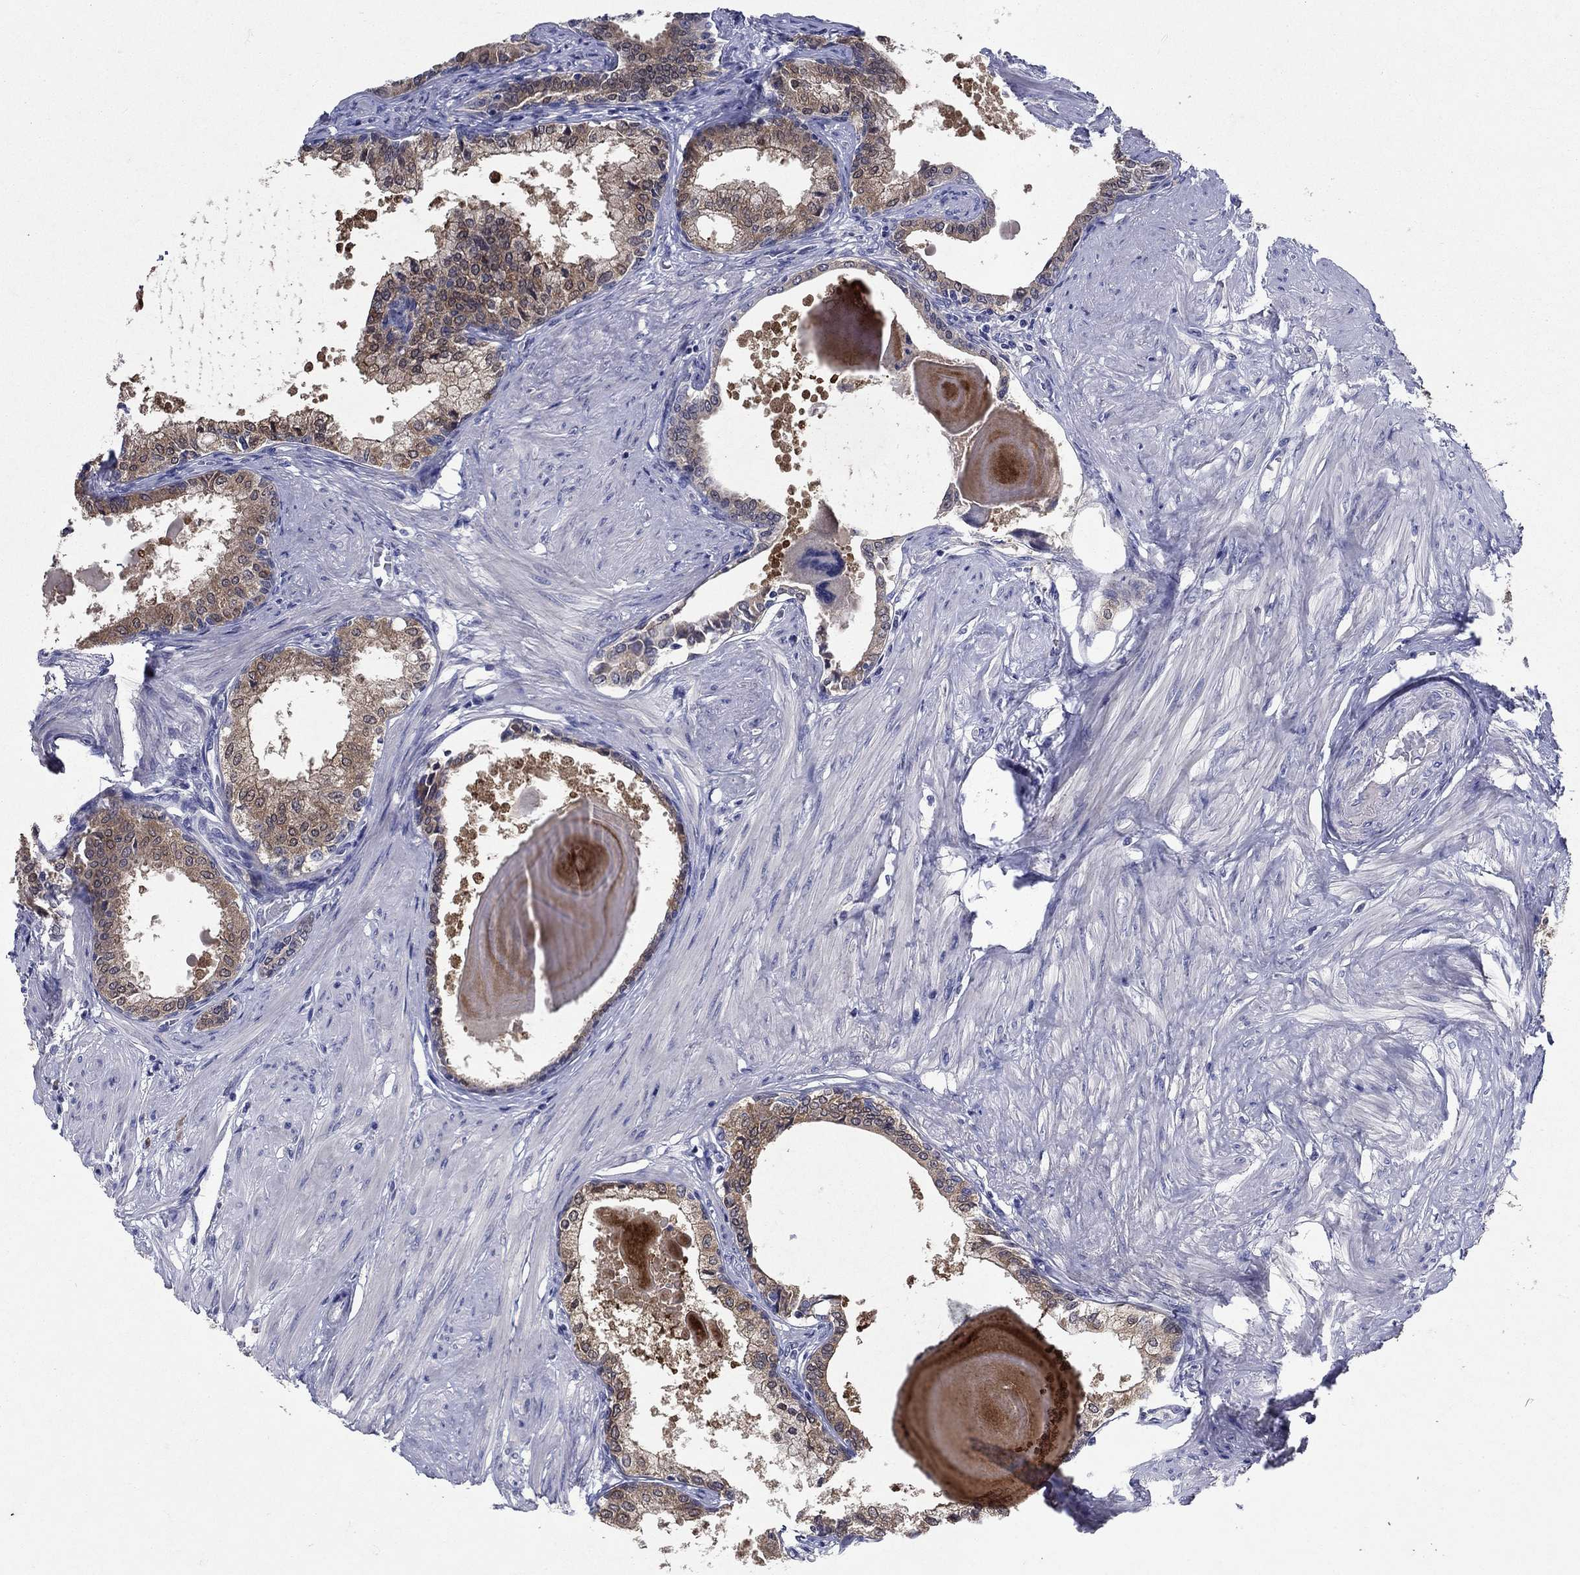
{"staining": {"intensity": "moderate", "quantity": "25%-75%", "location": "cytoplasmic/membranous"}, "tissue": "prostate", "cell_type": "Glandular cells", "image_type": "normal", "snomed": [{"axis": "morphology", "description": "Normal tissue, NOS"}, {"axis": "topography", "description": "Prostate"}], "caption": "A medium amount of moderate cytoplasmic/membranous expression is identified in approximately 25%-75% of glandular cells in unremarkable prostate. The staining is performed using DAB brown chromogen to label protein expression. The nuclei are counter-stained blue using hematoxylin.", "gene": "SULT2B1", "patient": {"sex": "male", "age": 63}}